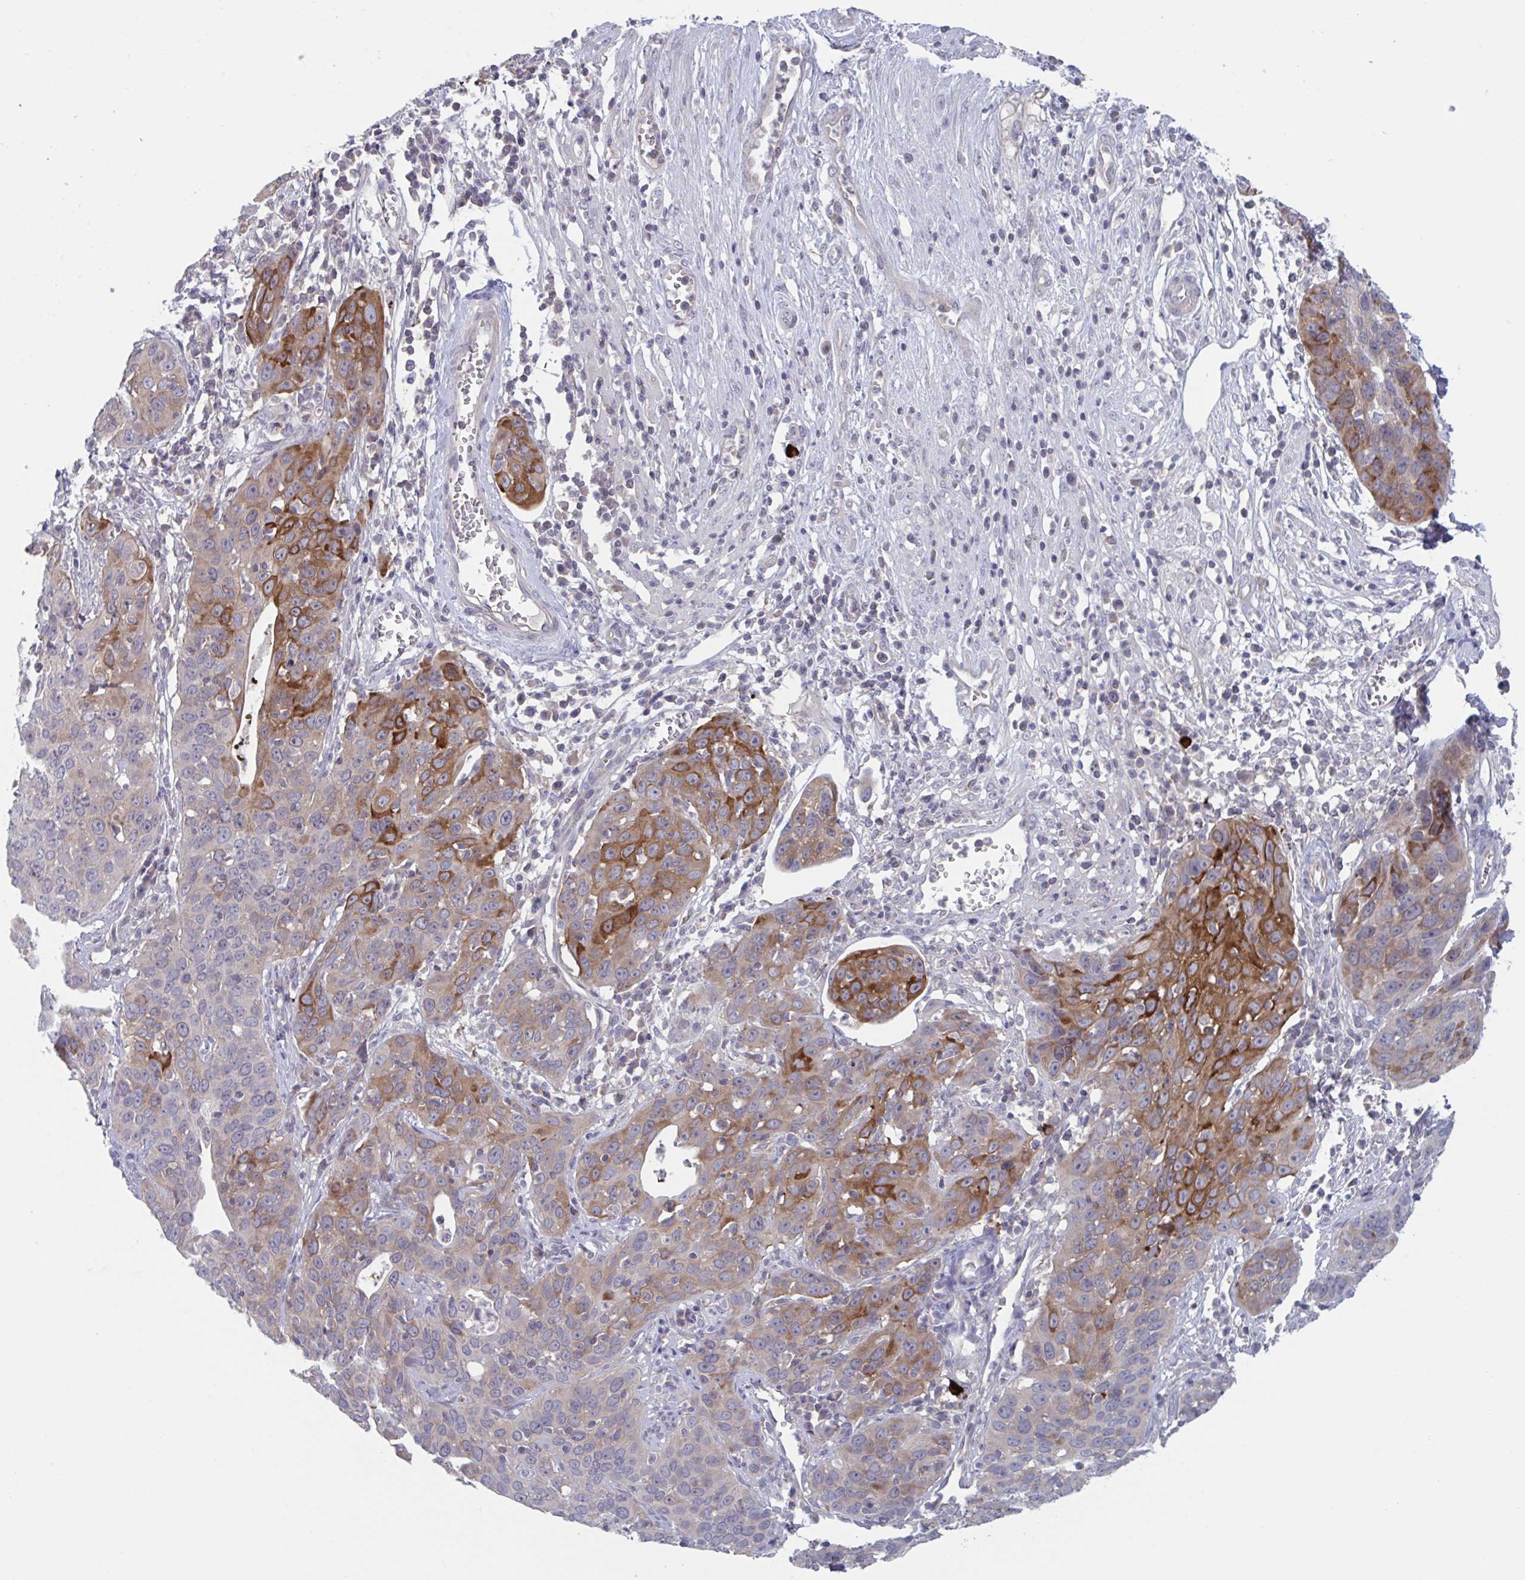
{"staining": {"intensity": "strong", "quantity": "<25%", "location": "cytoplasmic/membranous"}, "tissue": "cervical cancer", "cell_type": "Tumor cells", "image_type": "cancer", "snomed": [{"axis": "morphology", "description": "Squamous cell carcinoma, NOS"}, {"axis": "topography", "description": "Cervix"}], "caption": "Brown immunohistochemical staining in cervical cancer displays strong cytoplasmic/membranous staining in about <25% of tumor cells. The staining is performed using DAB (3,3'-diaminobenzidine) brown chromogen to label protein expression. The nuclei are counter-stained blue using hematoxylin.", "gene": "STK26", "patient": {"sex": "female", "age": 36}}